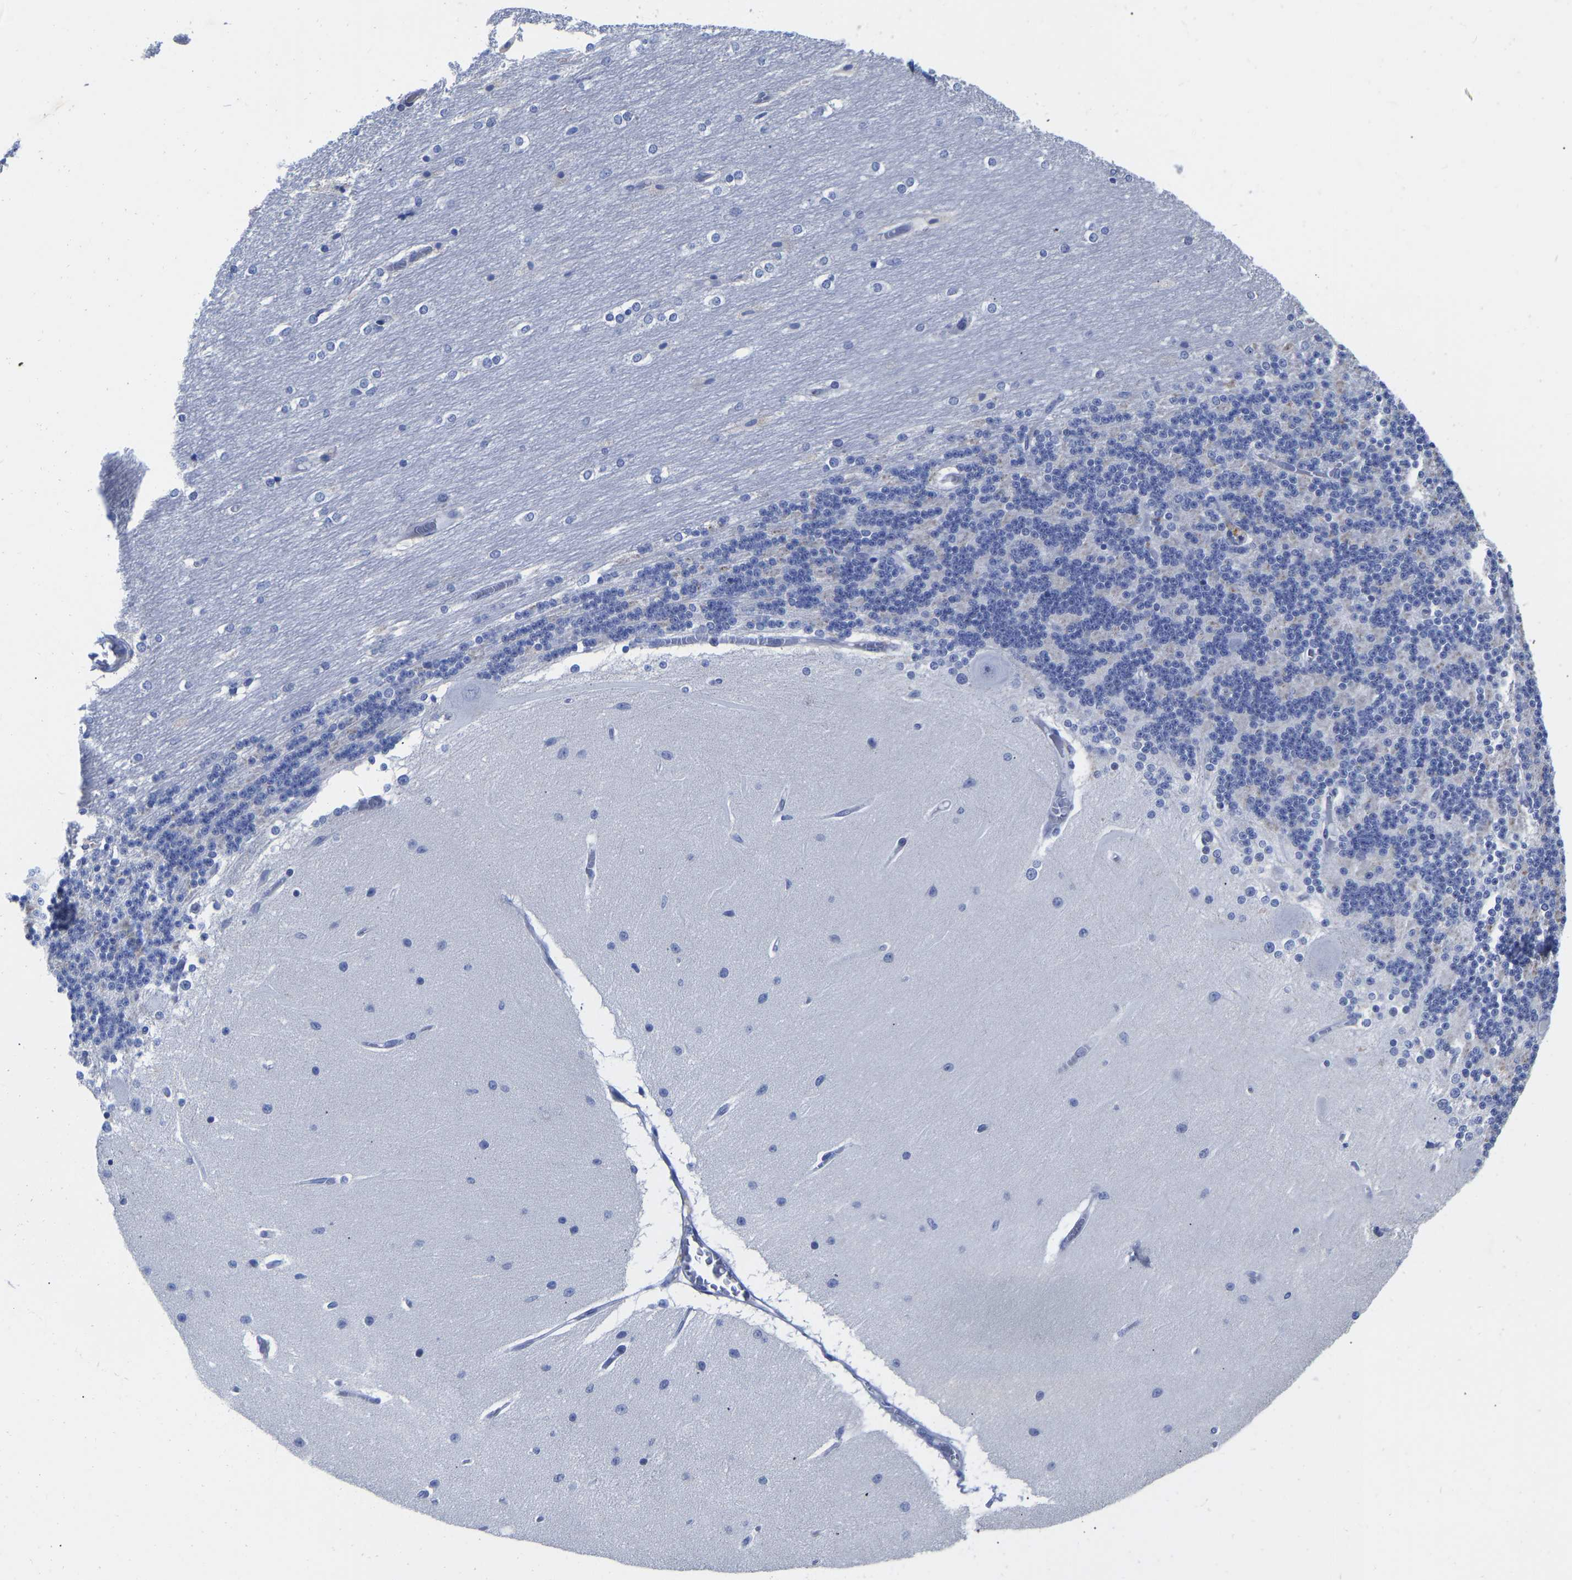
{"staining": {"intensity": "negative", "quantity": "none", "location": "none"}, "tissue": "cerebellum", "cell_type": "Cells in granular layer", "image_type": "normal", "snomed": [{"axis": "morphology", "description": "Normal tissue, NOS"}, {"axis": "topography", "description": "Cerebellum"}], "caption": "DAB (3,3'-diaminobenzidine) immunohistochemical staining of benign cerebellum displays no significant staining in cells in granular layer. The staining was performed using DAB to visualize the protein expression in brown, while the nuclei were stained in blue with hematoxylin (Magnification: 20x).", "gene": "GPA33", "patient": {"sex": "female", "age": 54}}